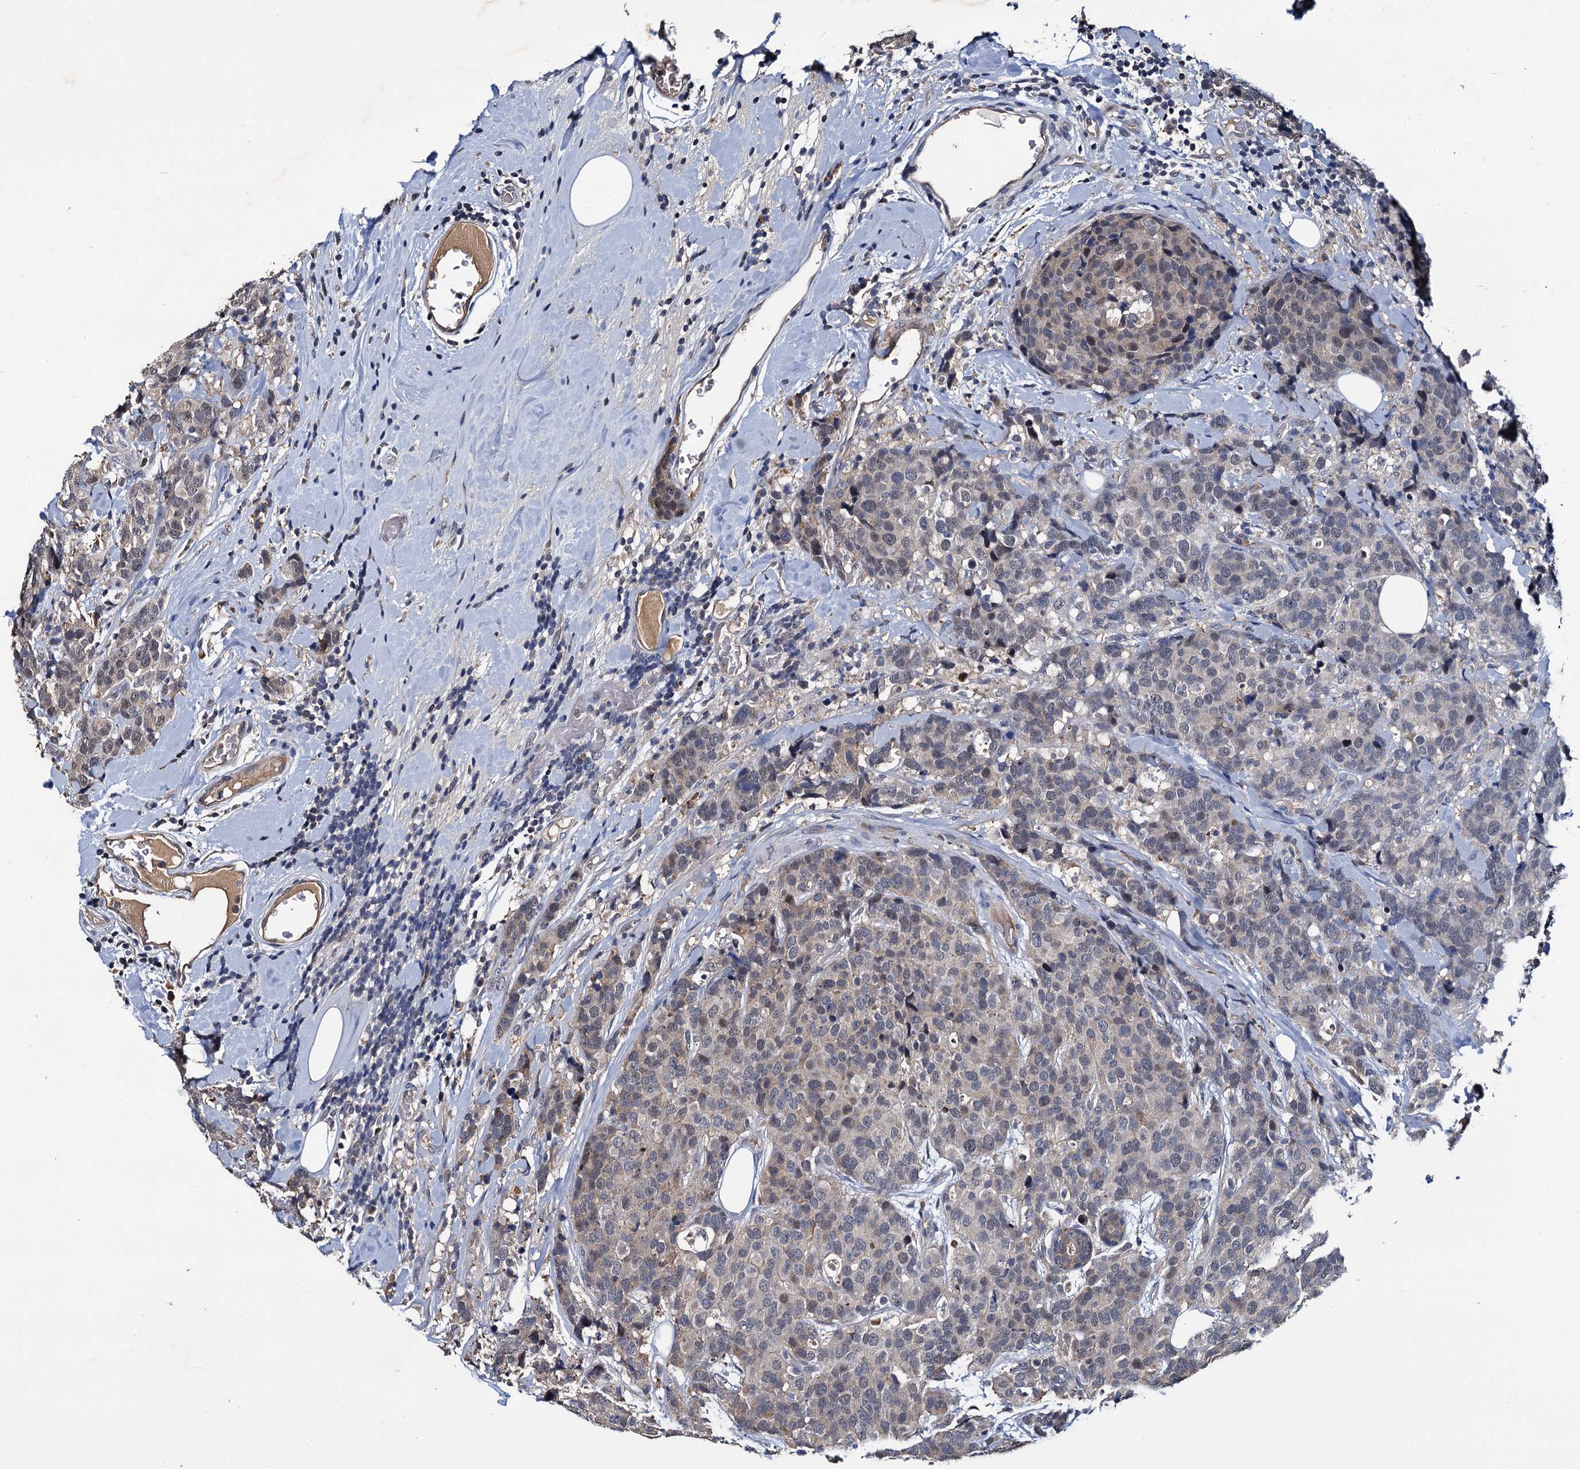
{"staining": {"intensity": "weak", "quantity": "<25%", "location": "nuclear"}, "tissue": "breast cancer", "cell_type": "Tumor cells", "image_type": "cancer", "snomed": [{"axis": "morphology", "description": "Lobular carcinoma"}, {"axis": "topography", "description": "Breast"}], "caption": "Human lobular carcinoma (breast) stained for a protein using immunohistochemistry displays no staining in tumor cells.", "gene": "SLC46A3", "patient": {"sex": "female", "age": 59}}